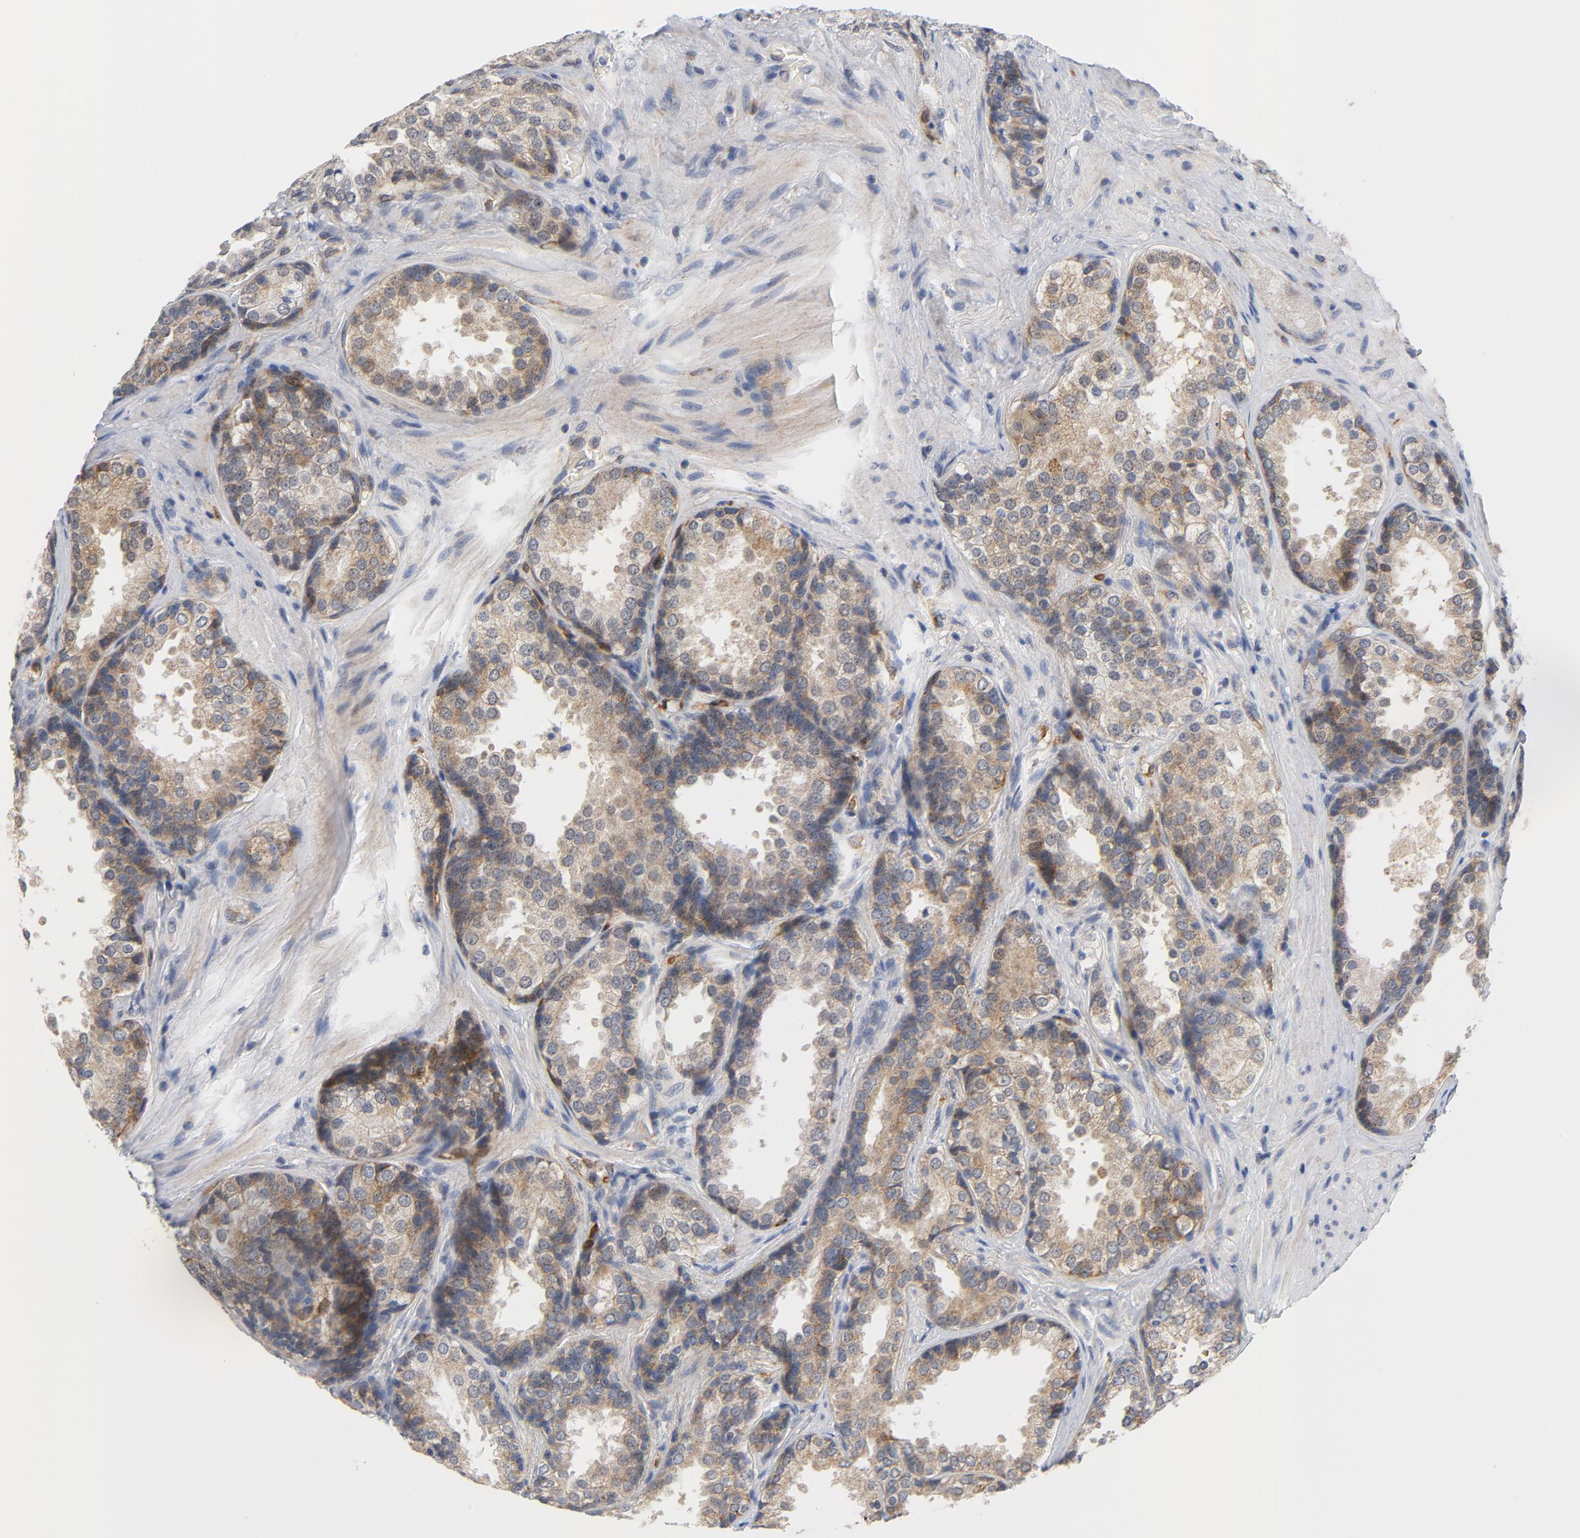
{"staining": {"intensity": "moderate", "quantity": ">75%", "location": "cytoplasmic/membranous"}, "tissue": "prostate cancer", "cell_type": "Tumor cells", "image_type": "cancer", "snomed": [{"axis": "morphology", "description": "Adenocarcinoma, High grade"}, {"axis": "topography", "description": "Prostate"}], "caption": "Protein staining by immunohistochemistry (IHC) demonstrates moderate cytoplasmic/membranous staining in approximately >75% of tumor cells in prostate cancer (high-grade adenocarcinoma). (DAB IHC with brightfield microscopy, high magnification).", "gene": "RAPGEF4", "patient": {"sex": "male", "age": 70}}